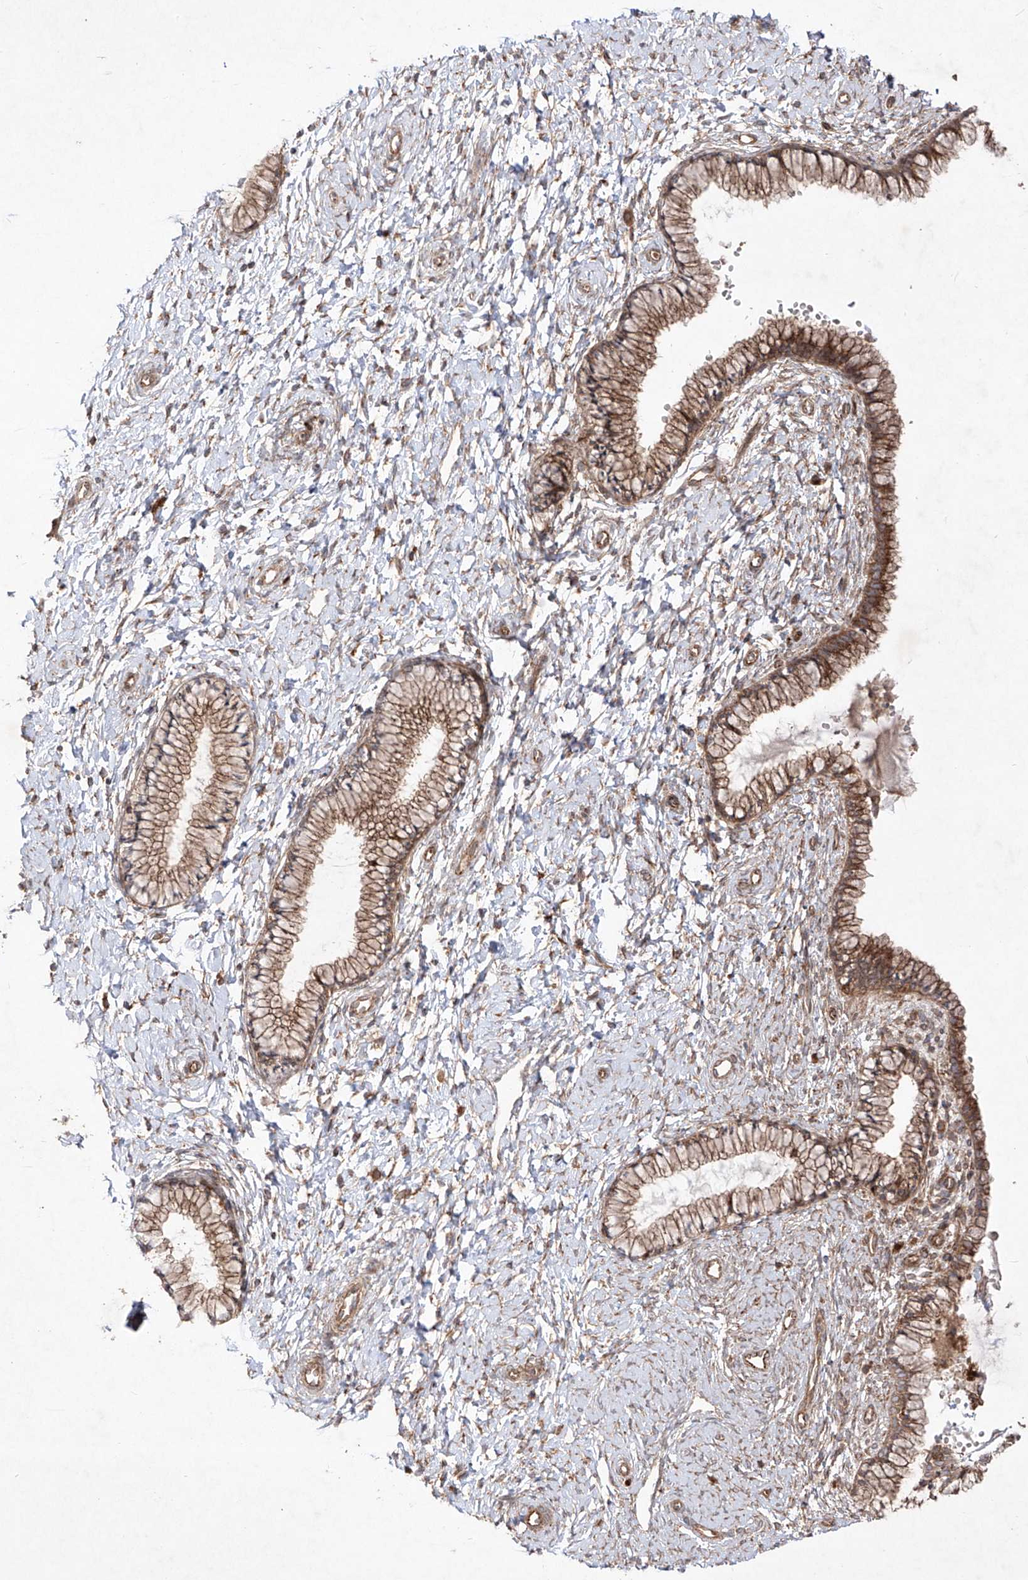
{"staining": {"intensity": "moderate", "quantity": ">75%", "location": "cytoplasmic/membranous"}, "tissue": "cervix", "cell_type": "Glandular cells", "image_type": "normal", "snomed": [{"axis": "morphology", "description": "Normal tissue, NOS"}, {"axis": "topography", "description": "Cervix"}], "caption": "Brown immunohistochemical staining in unremarkable human cervix shows moderate cytoplasmic/membranous expression in about >75% of glandular cells.", "gene": "YKT6", "patient": {"sex": "female", "age": 33}}